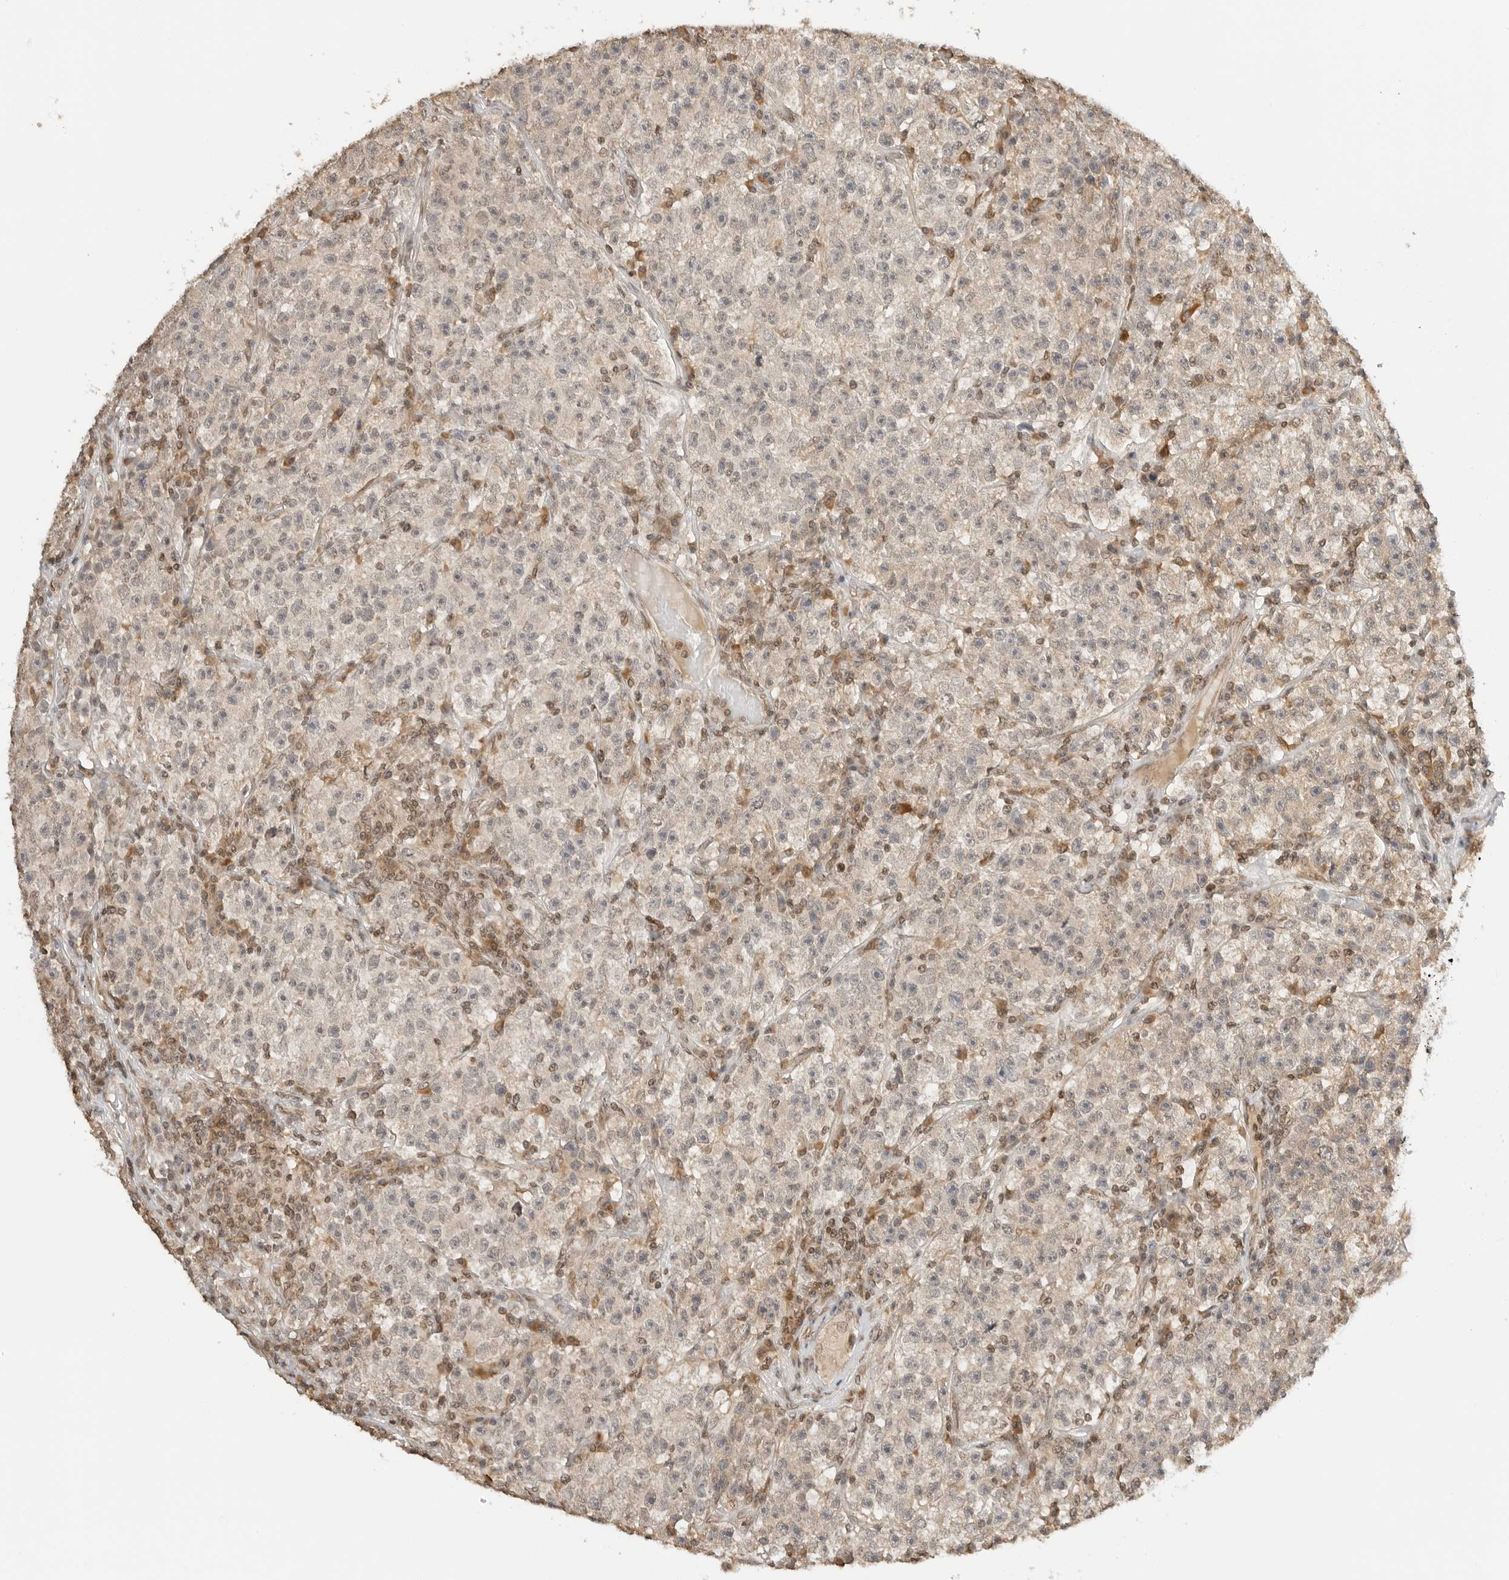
{"staining": {"intensity": "weak", "quantity": "25%-75%", "location": "cytoplasmic/membranous"}, "tissue": "testis cancer", "cell_type": "Tumor cells", "image_type": "cancer", "snomed": [{"axis": "morphology", "description": "Seminoma, NOS"}, {"axis": "topography", "description": "Testis"}], "caption": "IHC micrograph of human testis seminoma stained for a protein (brown), which reveals low levels of weak cytoplasmic/membranous expression in approximately 25%-75% of tumor cells.", "gene": "POLH", "patient": {"sex": "male", "age": 22}}